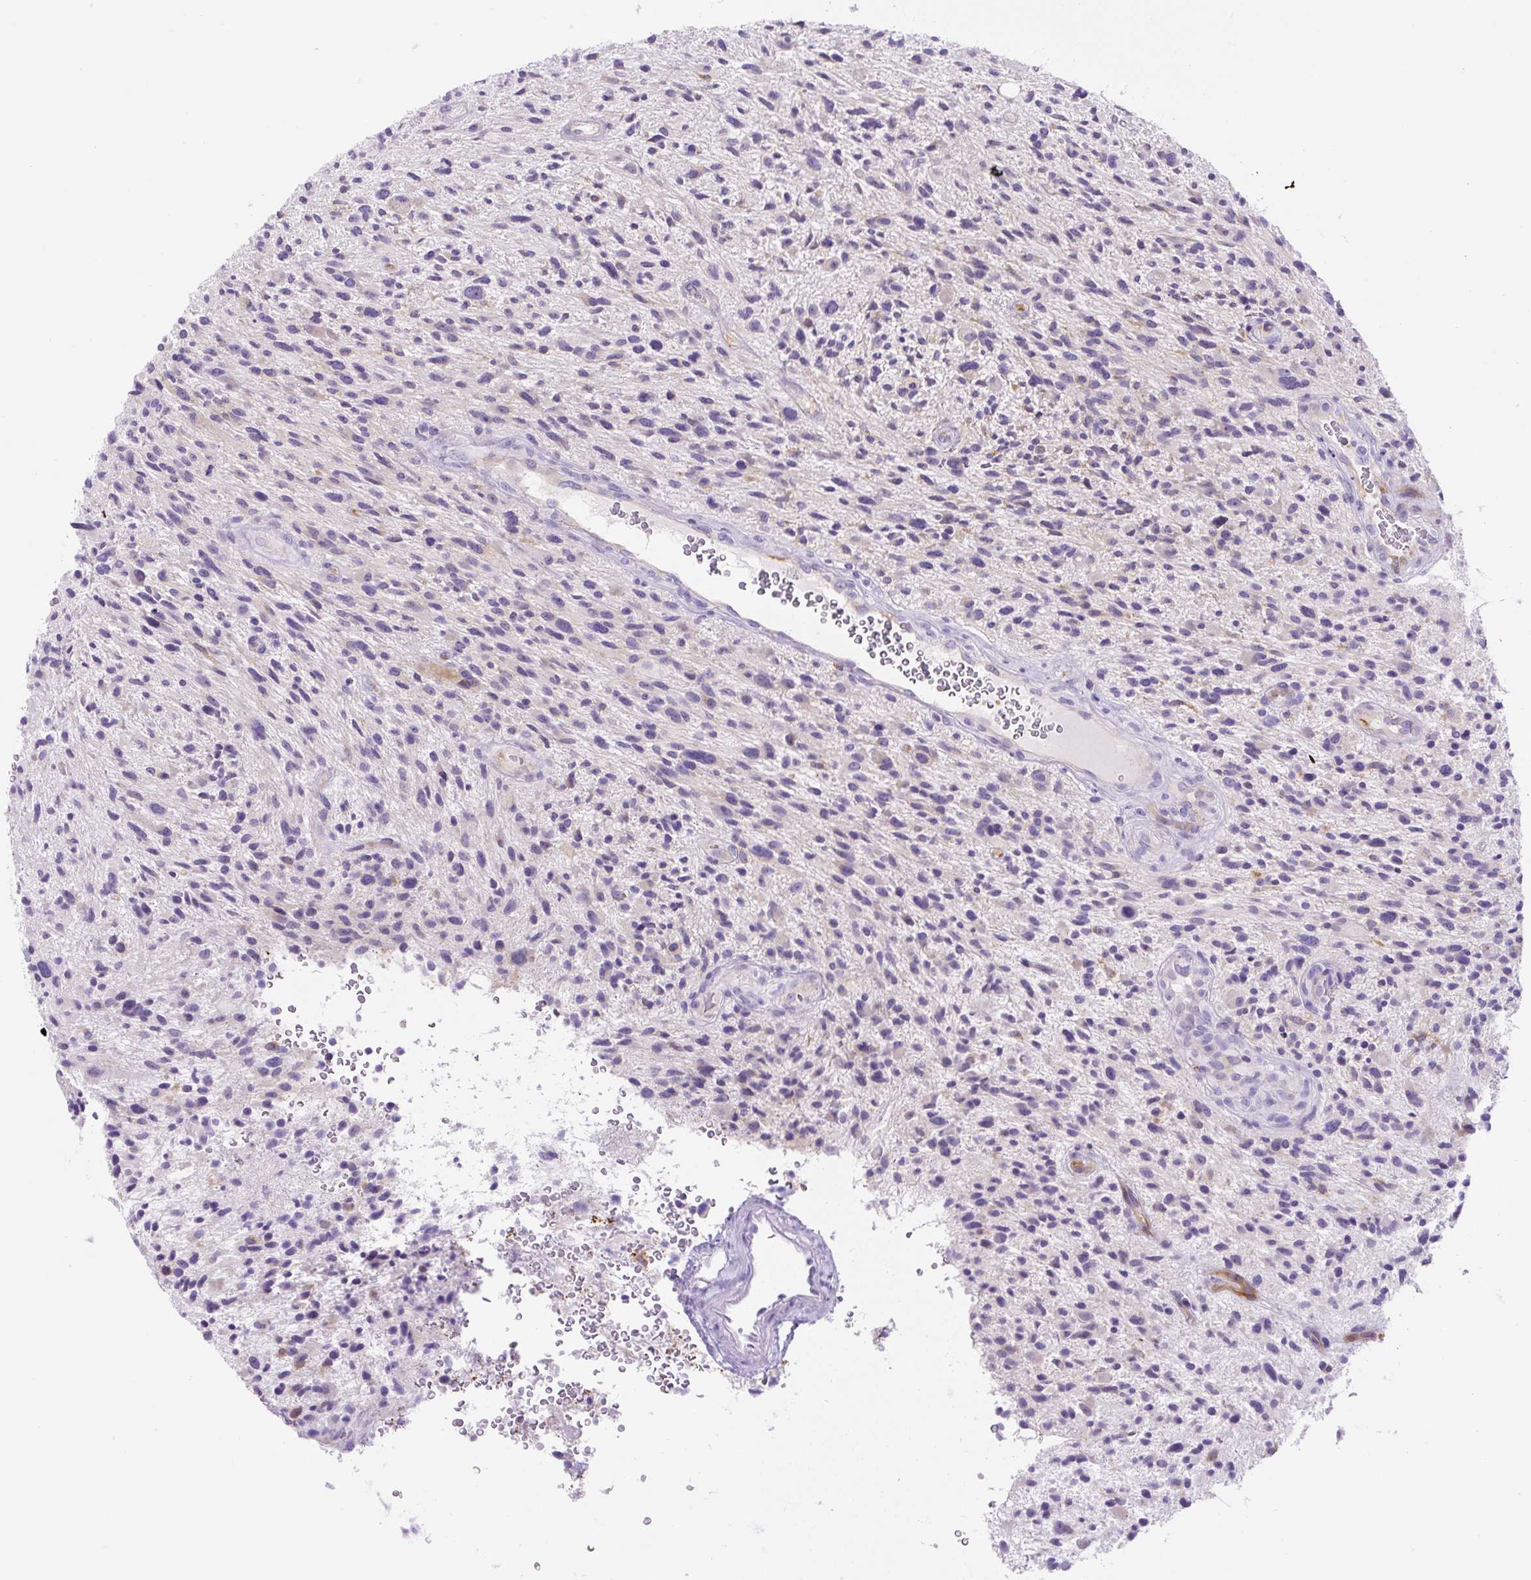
{"staining": {"intensity": "negative", "quantity": "none", "location": "none"}, "tissue": "glioma", "cell_type": "Tumor cells", "image_type": "cancer", "snomed": [{"axis": "morphology", "description": "Glioma, malignant, High grade"}, {"axis": "topography", "description": "Brain"}], "caption": "Immunohistochemical staining of human malignant glioma (high-grade) exhibits no significant staining in tumor cells.", "gene": "ASB4", "patient": {"sex": "male", "age": 47}}